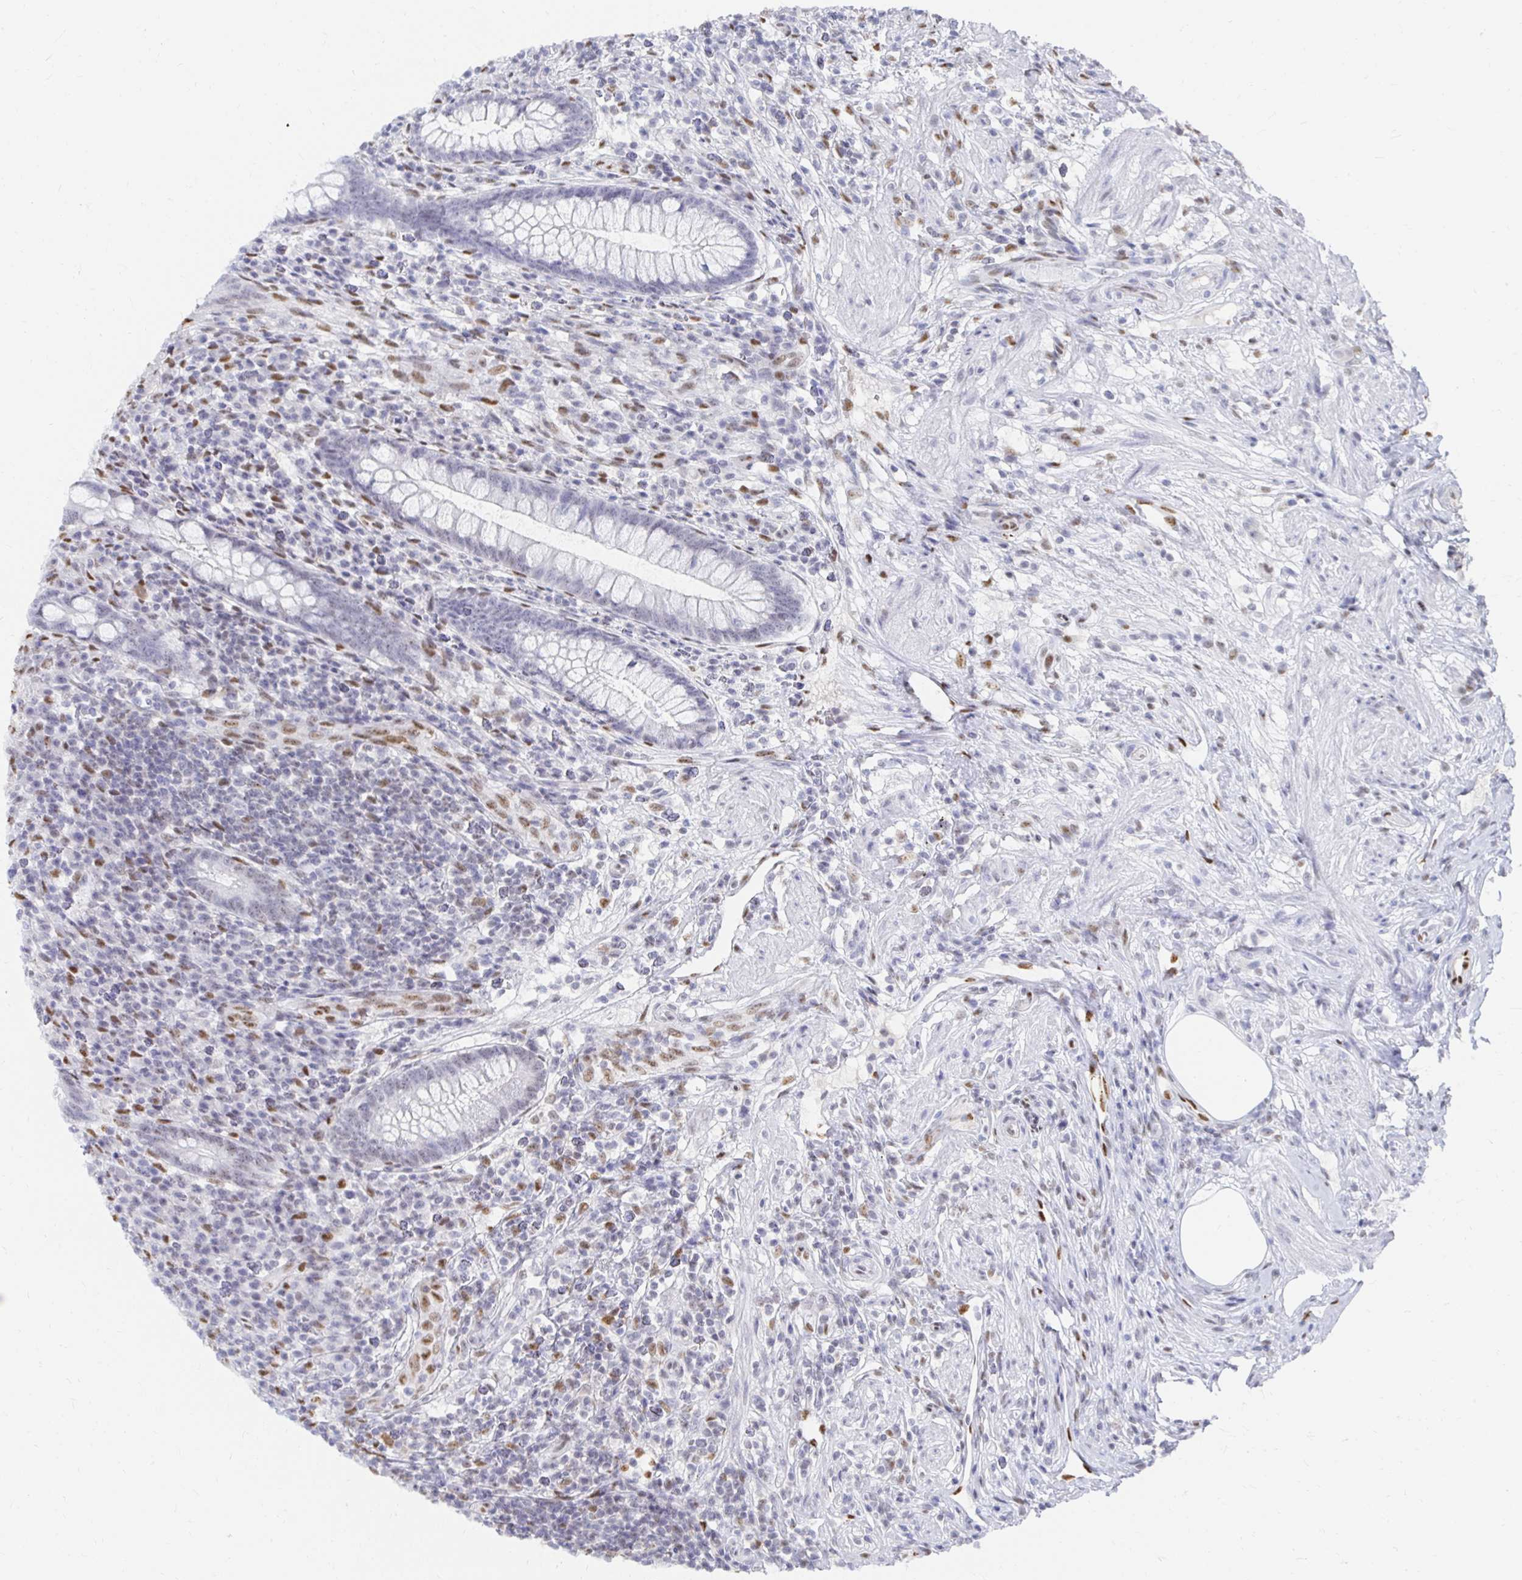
{"staining": {"intensity": "negative", "quantity": "none", "location": "none"}, "tissue": "appendix", "cell_type": "Glandular cells", "image_type": "normal", "snomed": [{"axis": "morphology", "description": "Normal tissue, NOS"}, {"axis": "topography", "description": "Appendix"}], "caption": "The immunohistochemistry micrograph has no significant positivity in glandular cells of appendix.", "gene": "CLIC3", "patient": {"sex": "female", "age": 56}}